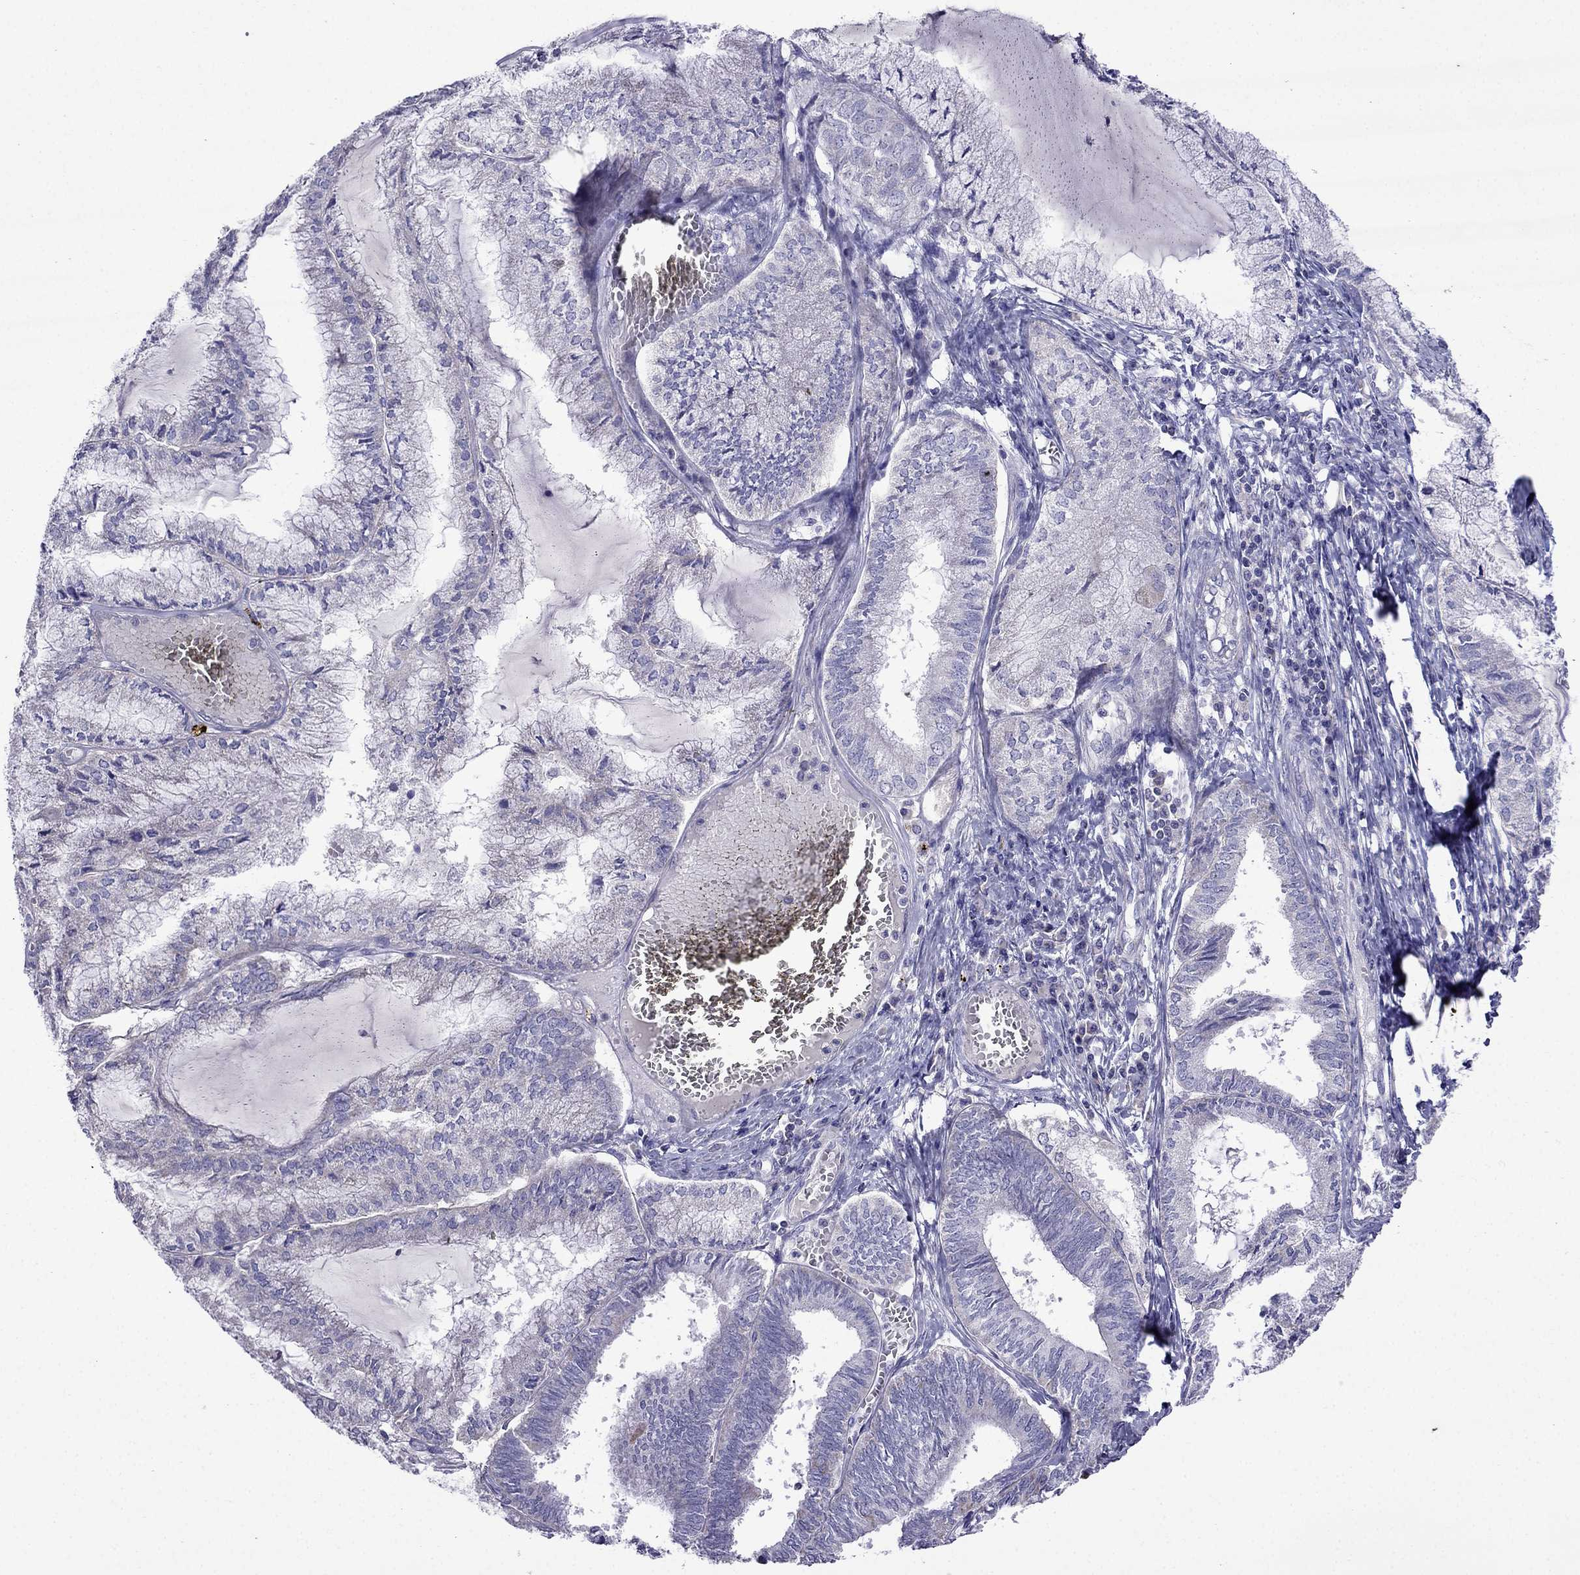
{"staining": {"intensity": "negative", "quantity": "none", "location": "none"}, "tissue": "endometrial cancer", "cell_type": "Tumor cells", "image_type": "cancer", "snomed": [{"axis": "morphology", "description": "Carcinoma, NOS"}, {"axis": "topography", "description": "Endometrium"}], "caption": "Immunohistochemistry (IHC) image of neoplastic tissue: human endometrial cancer stained with DAB shows no significant protein staining in tumor cells.", "gene": "DSC1", "patient": {"sex": "female", "age": 62}}